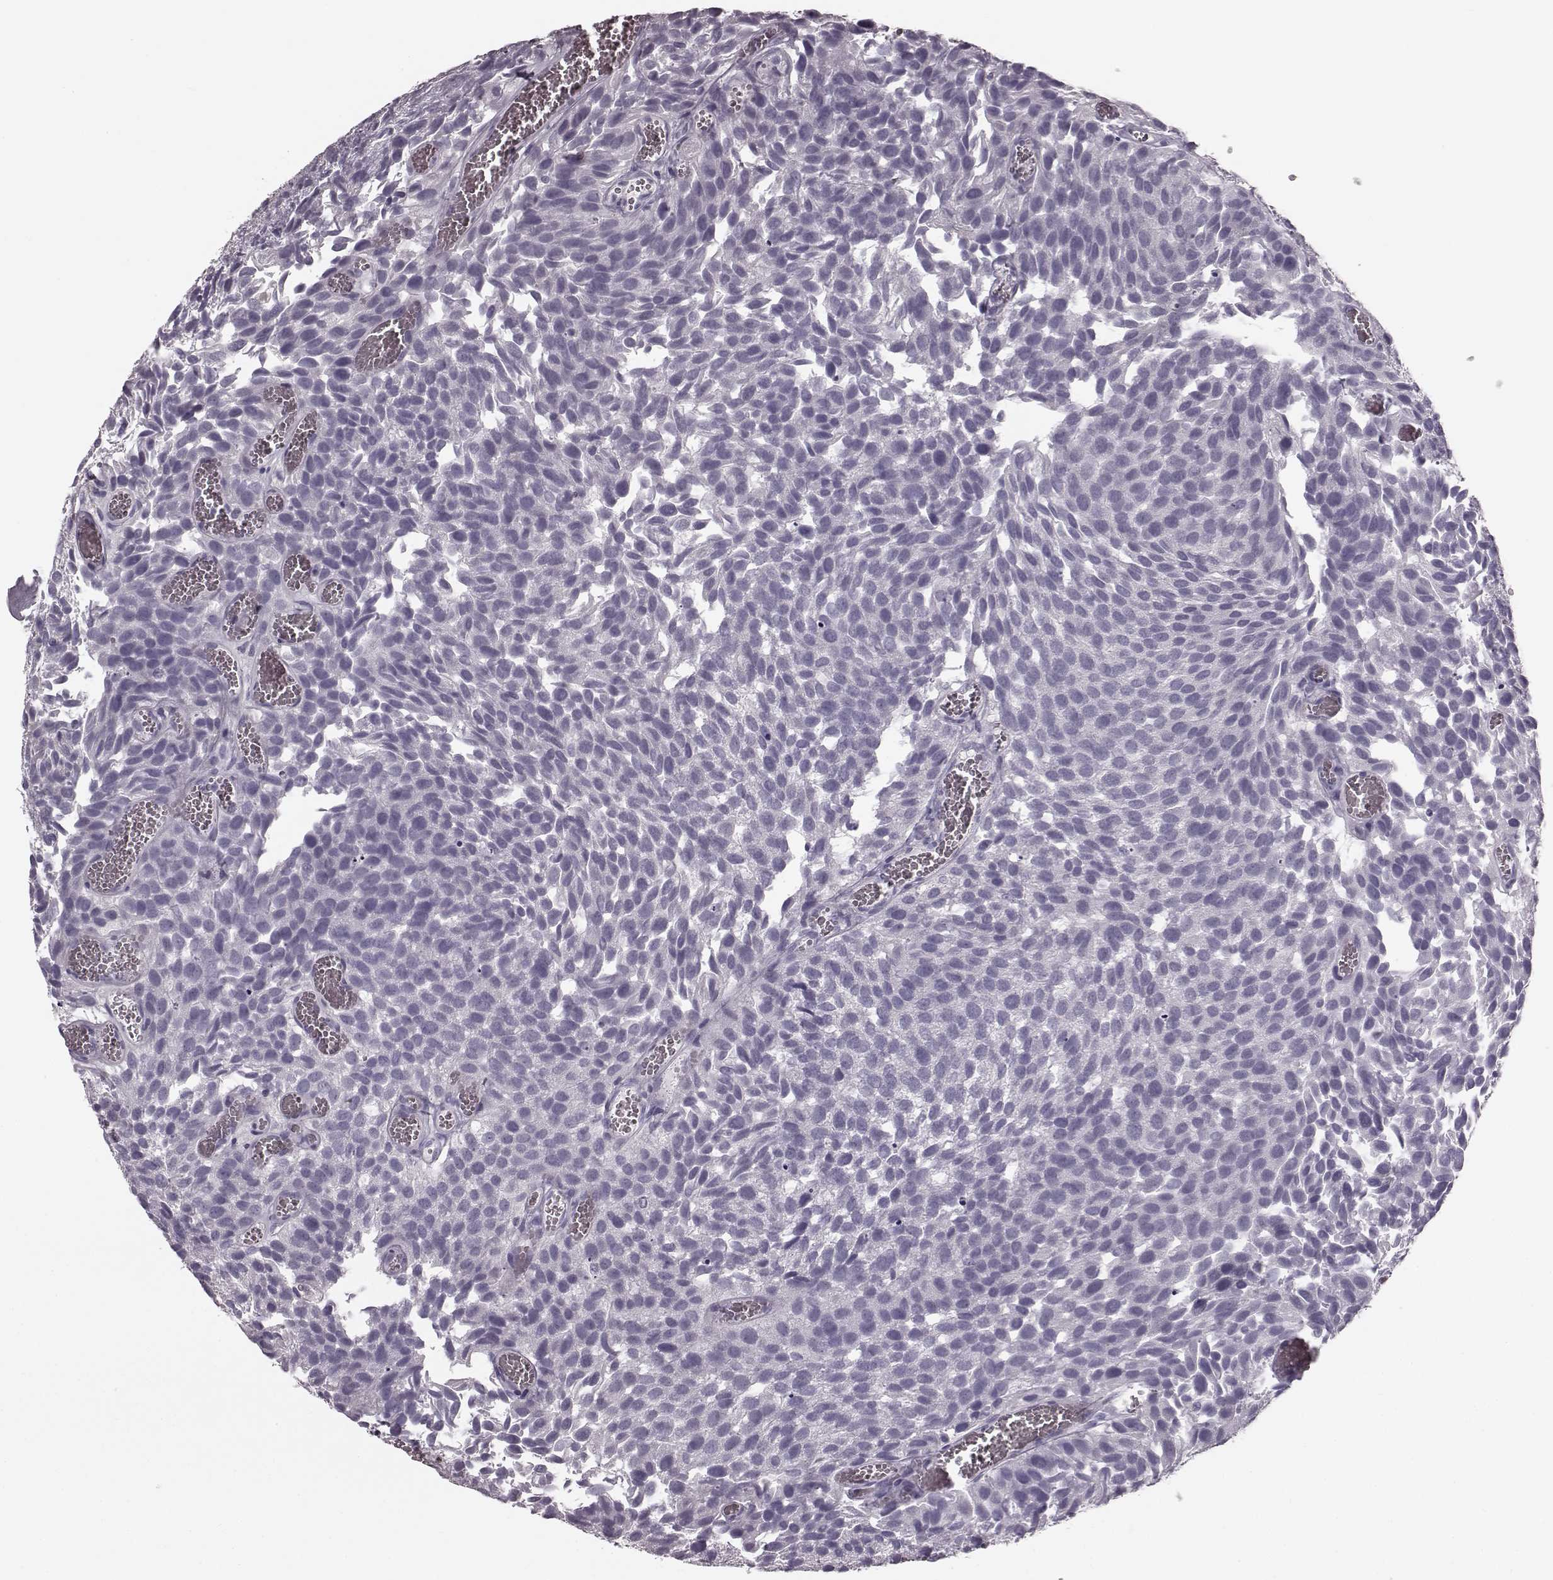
{"staining": {"intensity": "negative", "quantity": "none", "location": "none"}, "tissue": "urothelial cancer", "cell_type": "Tumor cells", "image_type": "cancer", "snomed": [{"axis": "morphology", "description": "Urothelial carcinoma, Low grade"}, {"axis": "topography", "description": "Urinary bladder"}], "caption": "Protein analysis of urothelial cancer shows no significant expression in tumor cells.", "gene": "TRPM1", "patient": {"sex": "female", "age": 69}}